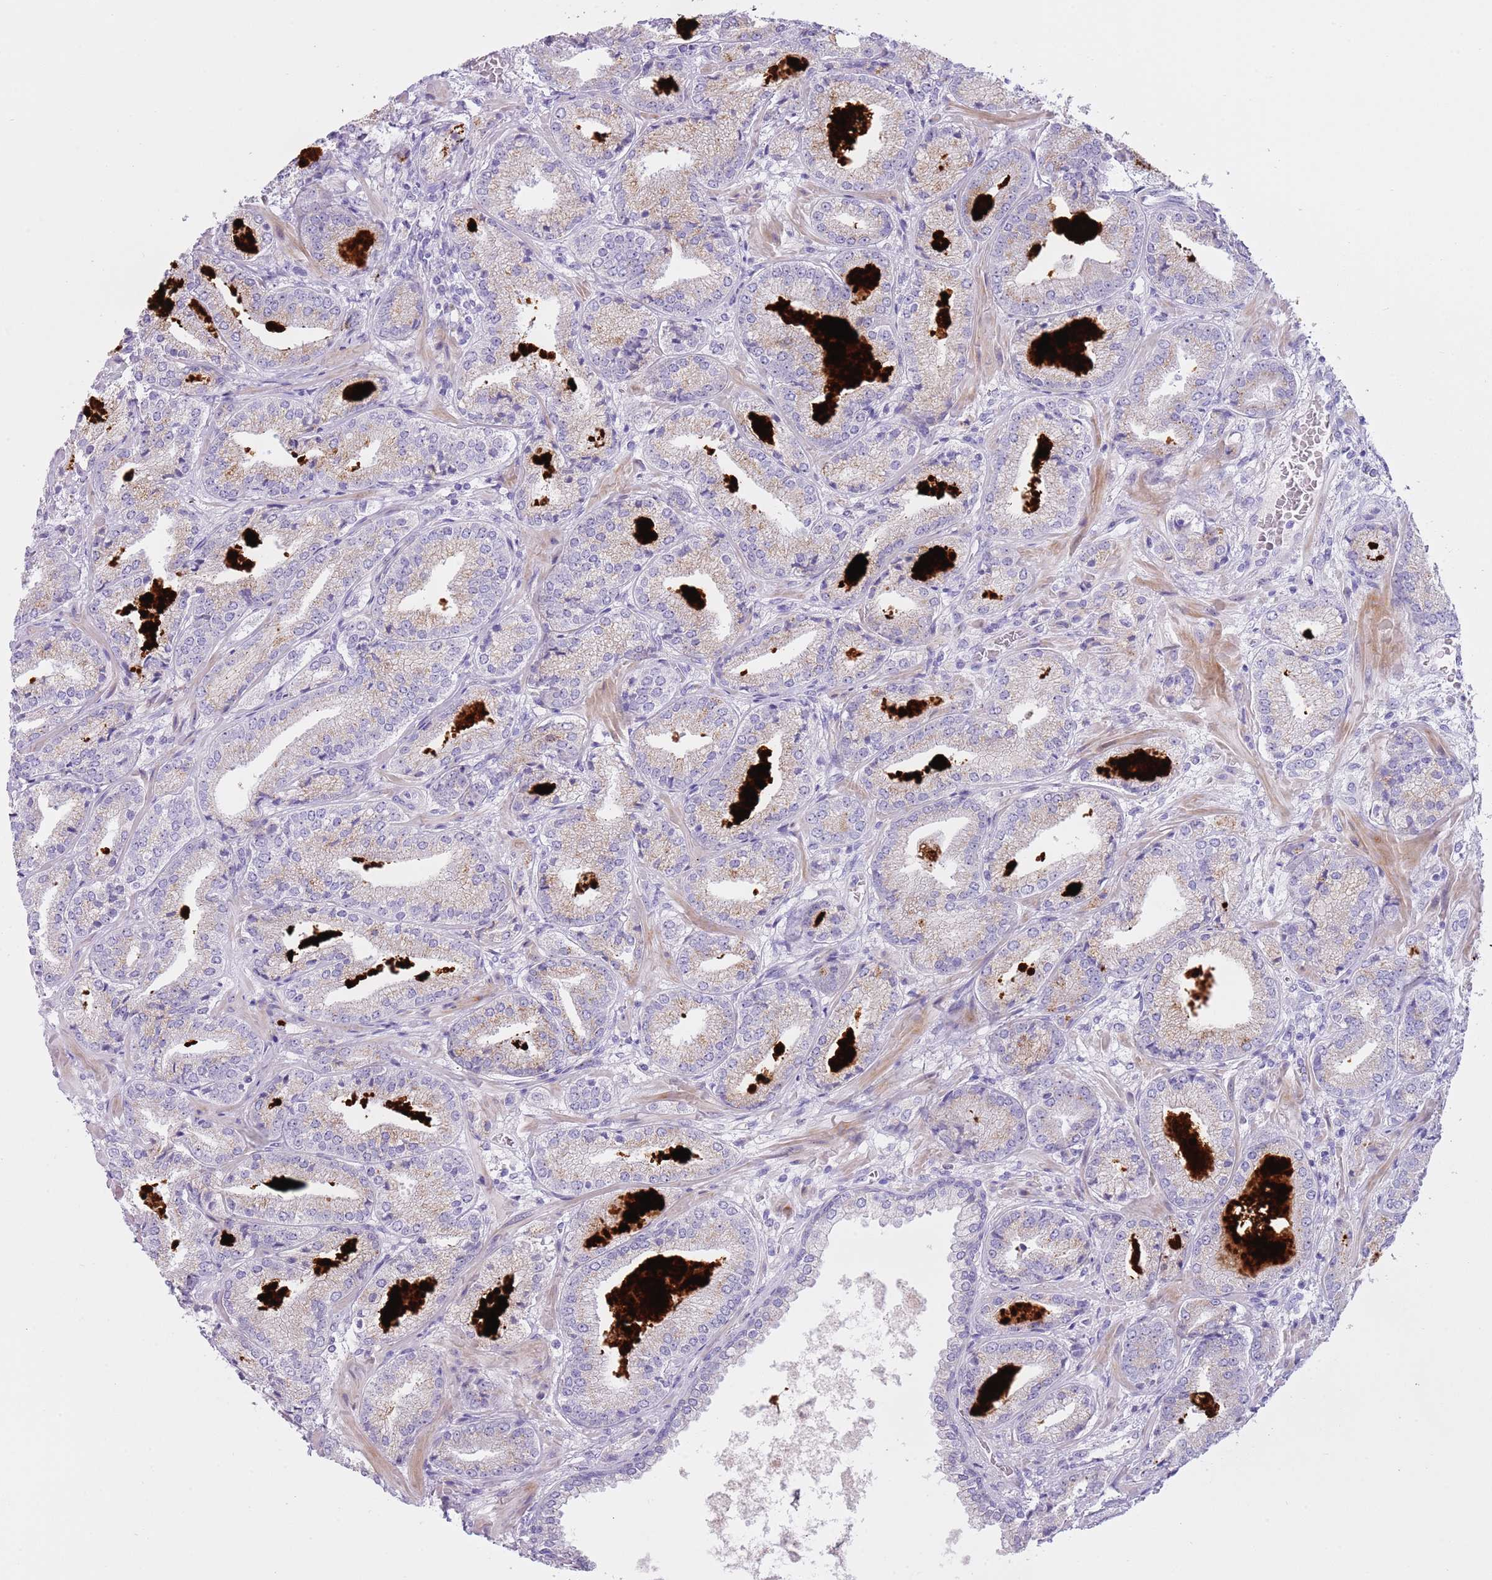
{"staining": {"intensity": "weak", "quantity": "<25%", "location": "cytoplasmic/membranous"}, "tissue": "prostate cancer", "cell_type": "Tumor cells", "image_type": "cancer", "snomed": [{"axis": "morphology", "description": "Adenocarcinoma, High grade"}, {"axis": "topography", "description": "Prostate"}], "caption": "Micrograph shows no protein staining in tumor cells of prostate cancer tissue.", "gene": "NBPF6", "patient": {"sex": "male", "age": 63}}